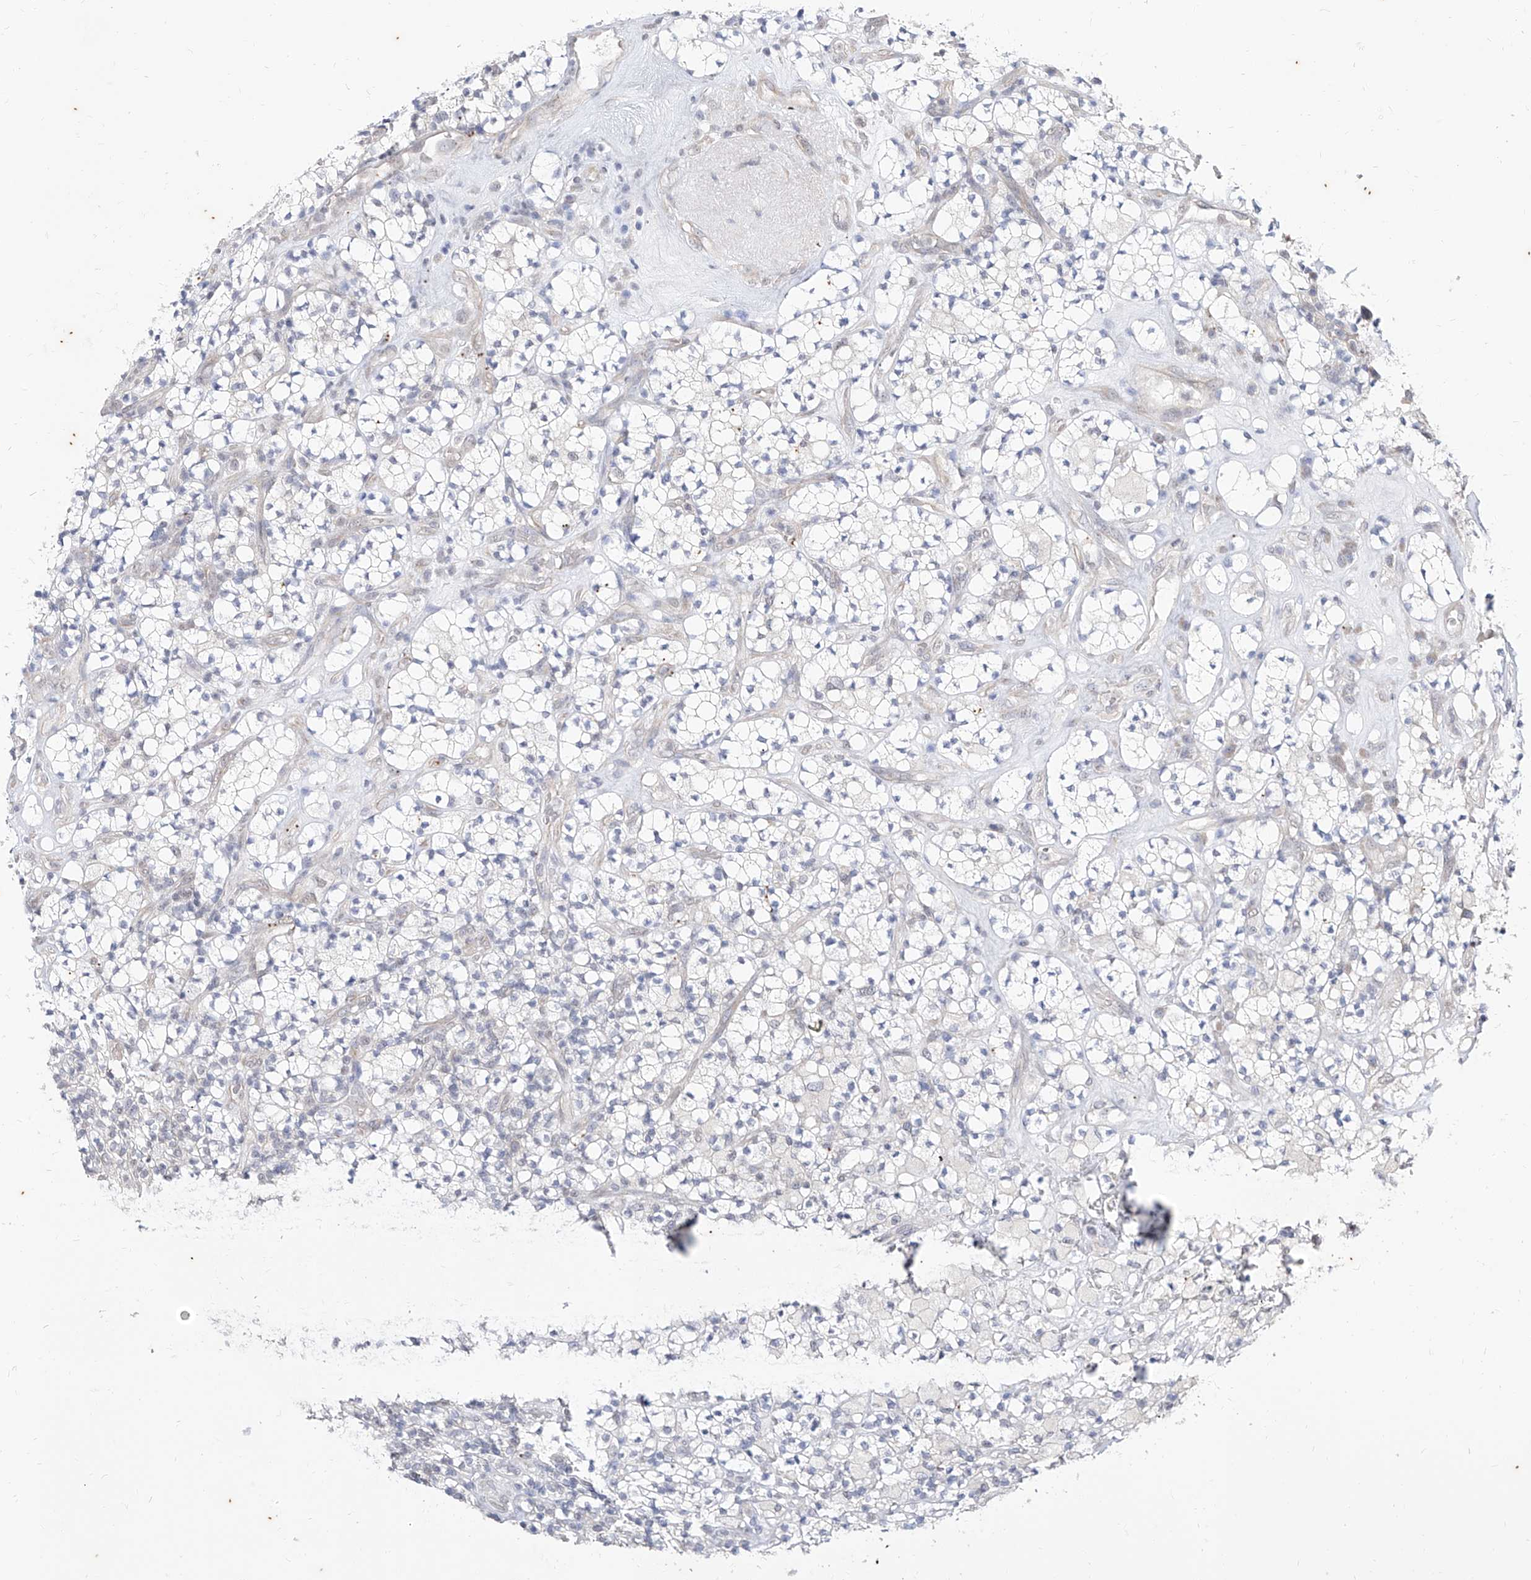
{"staining": {"intensity": "negative", "quantity": "none", "location": "none"}, "tissue": "renal cancer", "cell_type": "Tumor cells", "image_type": "cancer", "snomed": [{"axis": "morphology", "description": "Adenocarcinoma, NOS"}, {"axis": "topography", "description": "Kidney"}], "caption": "Renal adenocarcinoma was stained to show a protein in brown. There is no significant staining in tumor cells.", "gene": "PHF20L1", "patient": {"sex": "male", "age": 77}}